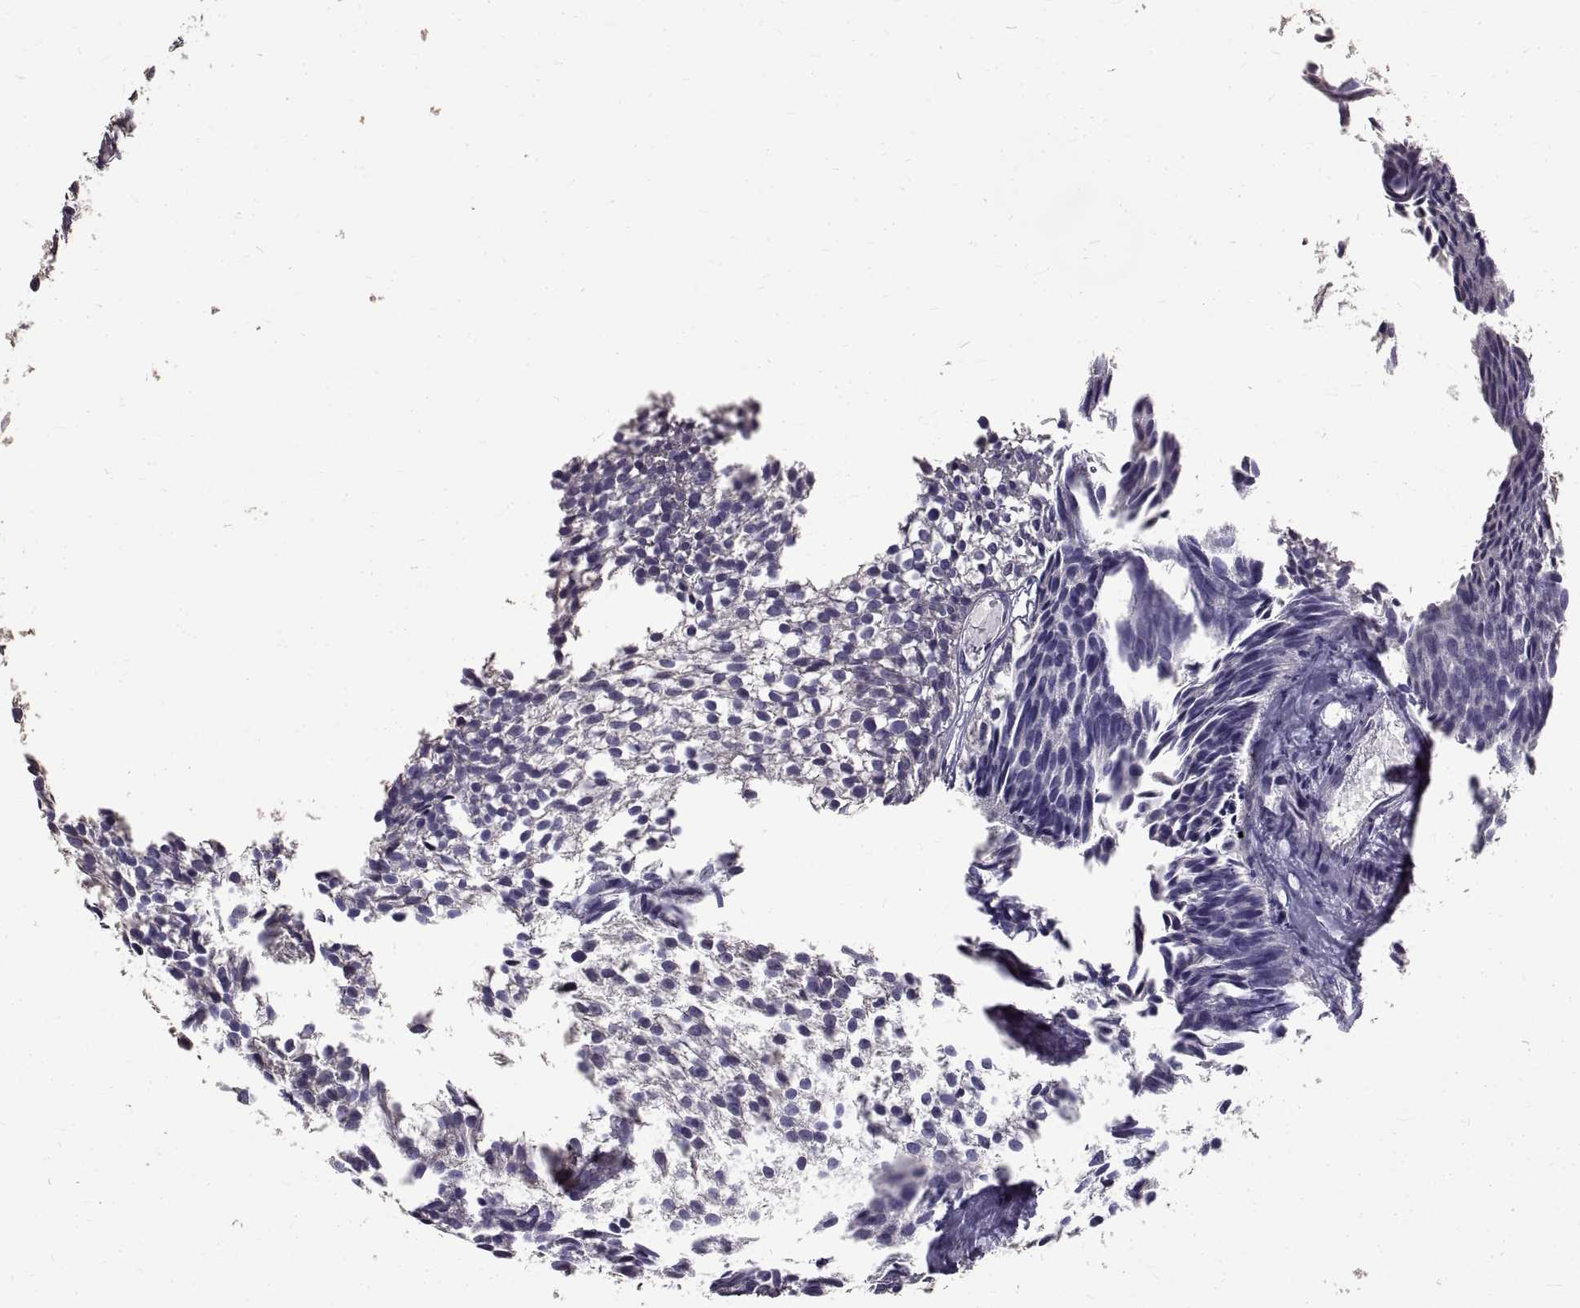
{"staining": {"intensity": "negative", "quantity": "none", "location": "none"}, "tissue": "urothelial cancer", "cell_type": "Tumor cells", "image_type": "cancer", "snomed": [{"axis": "morphology", "description": "Urothelial carcinoma, Low grade"}, {"axis": "topography", "description": "Urinary bladder"}], "caption": "There is no significant staining in tumor cells of low-grade urothelial carcinoma.", "gene": "PEA15", "patient": {"sex": "male", "age": 63}}